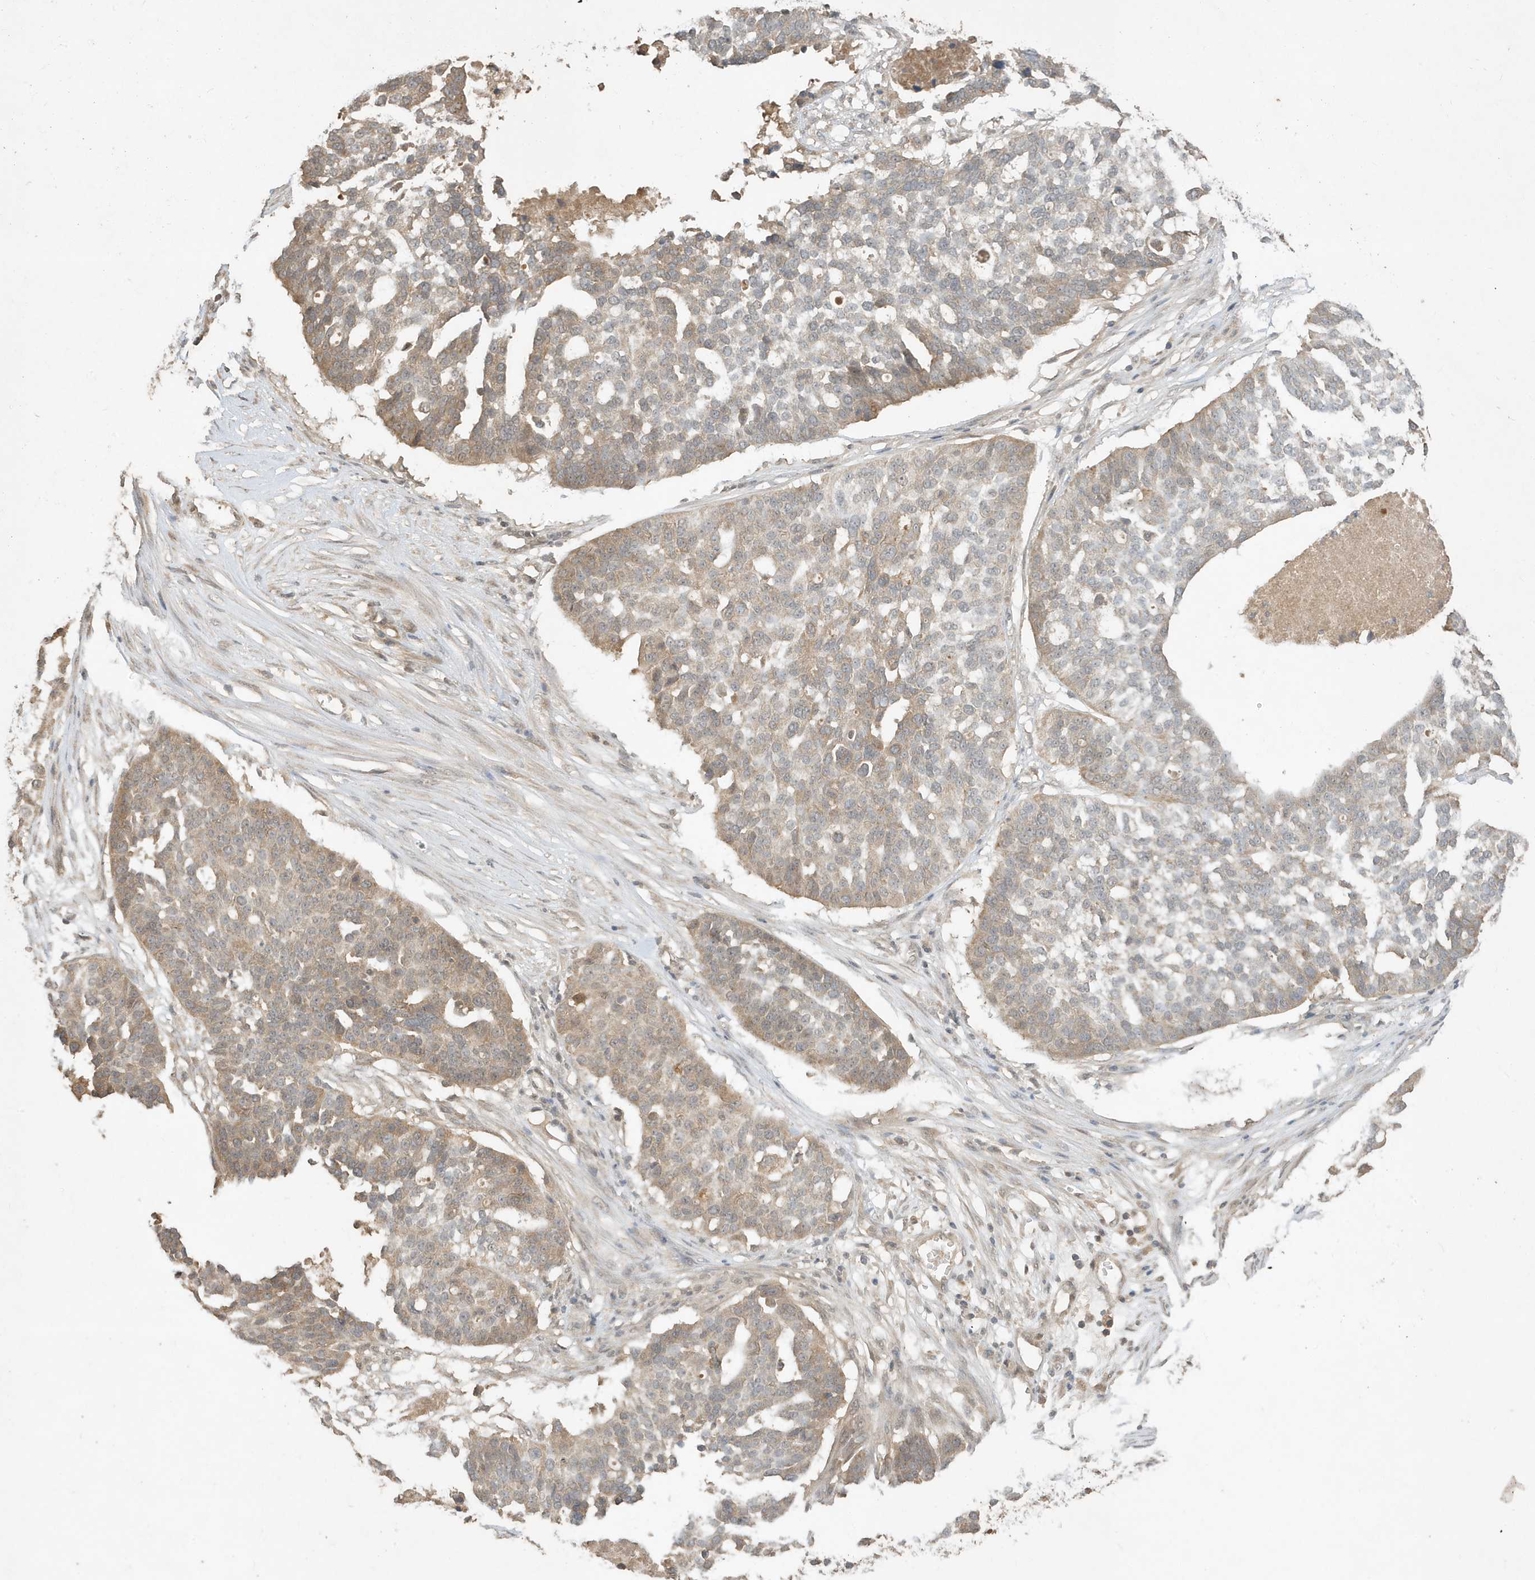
{"staining": {"intensity": "moderate", "quantity": "25%-75%", "location": "cytoplasmic/membranous"}, "tissue": "ovarian cancer", "cell_type": "Tumor cells", "image_type": "cancer", "snomed": [{"axis": "morphology", "description": "Cystadenocarcinoma, serous, NOS"}, {"axis": "topography", "description": "Ovary"}], "caption": "Immunohistochemical staining of human ovarian serous cystadenocarcinoma displays moderate cytoplasmic/membranous protein positivity in about 25%-75% of tumor cells. The staining was performed using DAB, with brown indicating positive protein expression. Nuclei are stained blue with hematoxylin.", "gene": "ABCB9", "patient": {"sex": "female", "age": 59}}